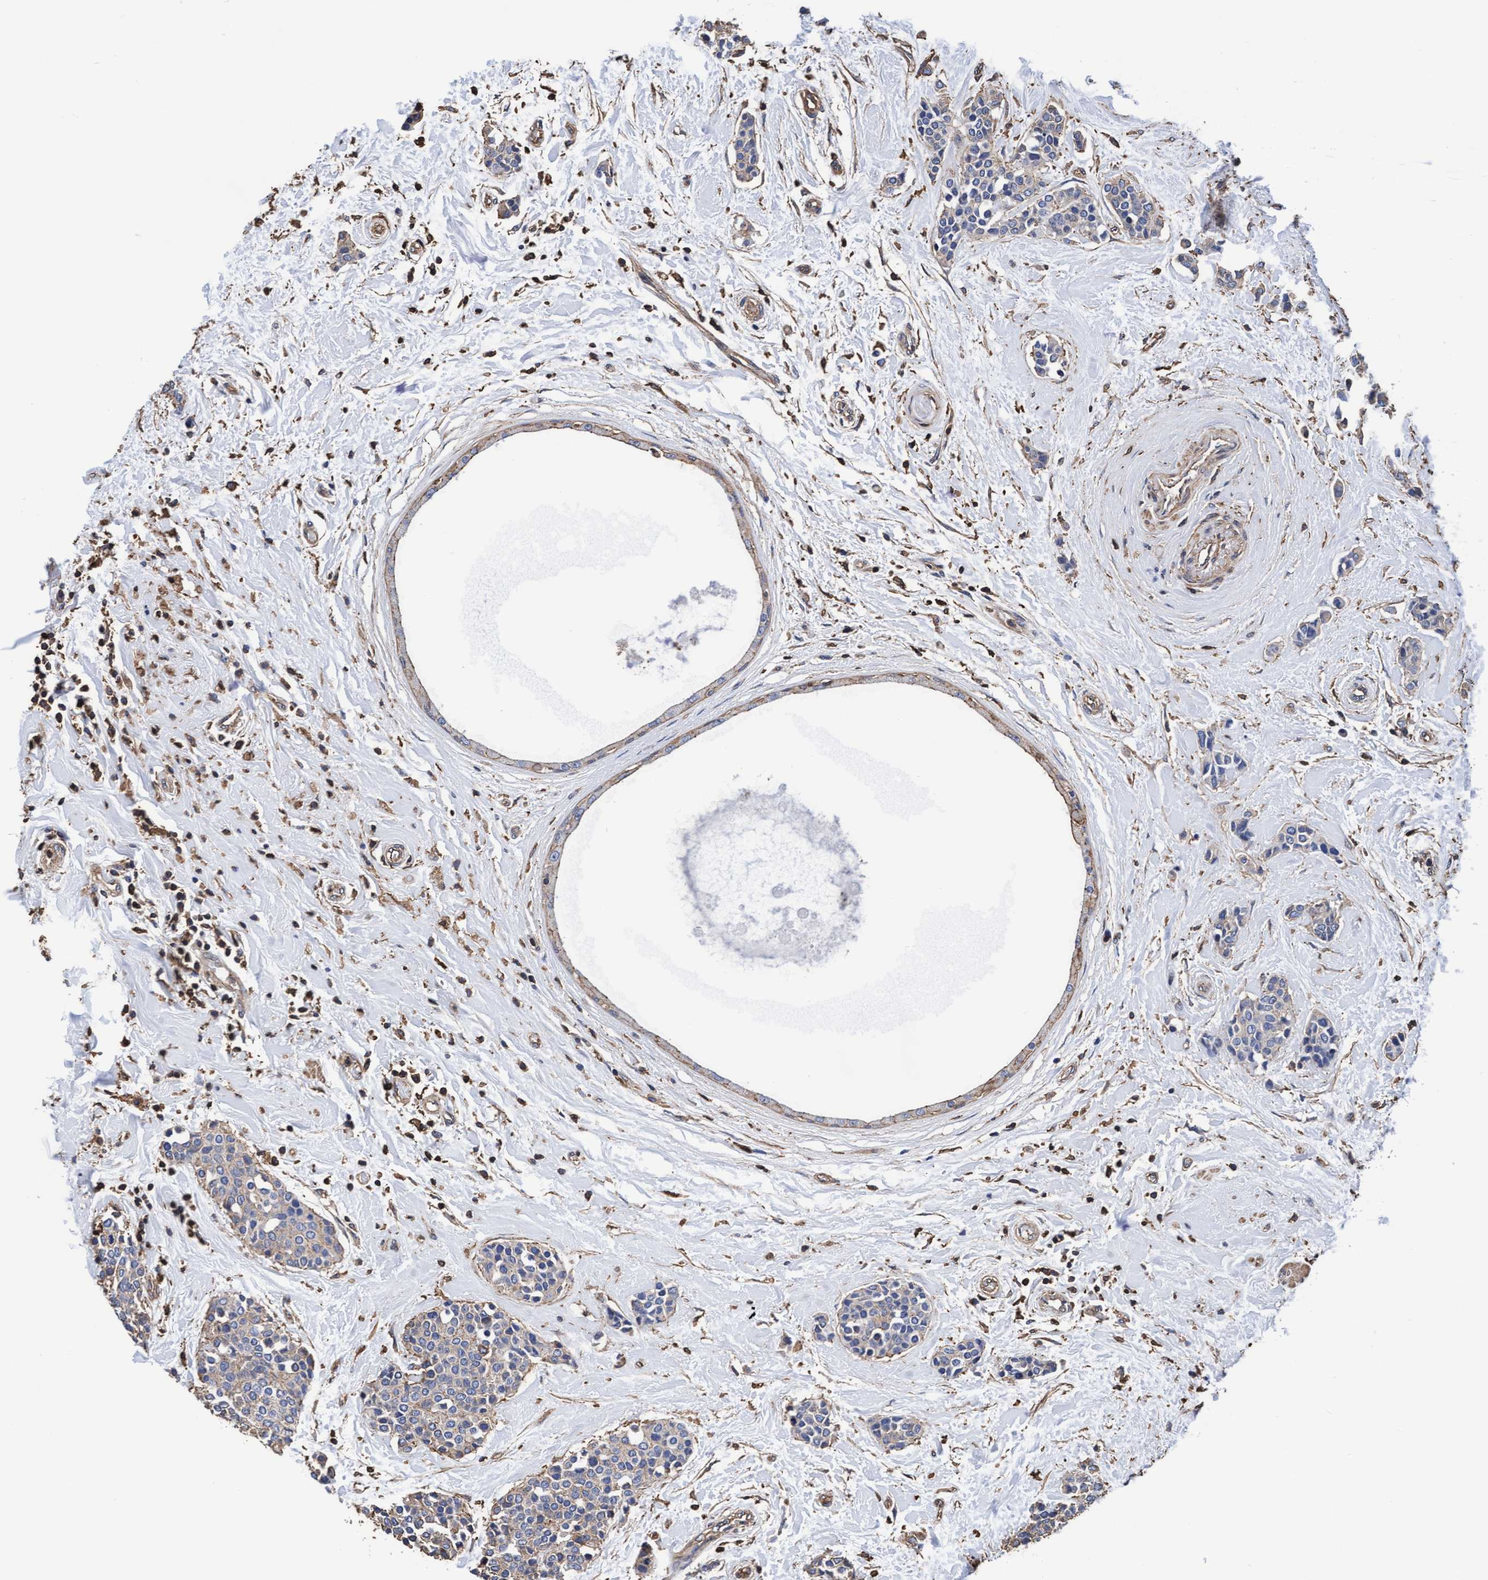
{"staining": {"intensity": "weak", "quantity": "<25%", "location": "cytoplasmic/membranous"}, "tissue": "breast cancer", "cell_type": "Tumor cells", "image_type": "cancer", "snomed": [{"axis": "morphology", "description": "Duct carcinoma"}, {"axis": "topography", "description": "Breast"}], "caption": "A micrograph of human breast cancer is negative for staining in tumor cells. Brightfield microscopy of immunohistochemistry (IHC) stained with DAB (3,3'-diaminobenzidine) (brown) and hematoxylin (blue), captured at high magnification.", "gene": "GRHPR", "patient": {"sex": "female", "age": 55}}